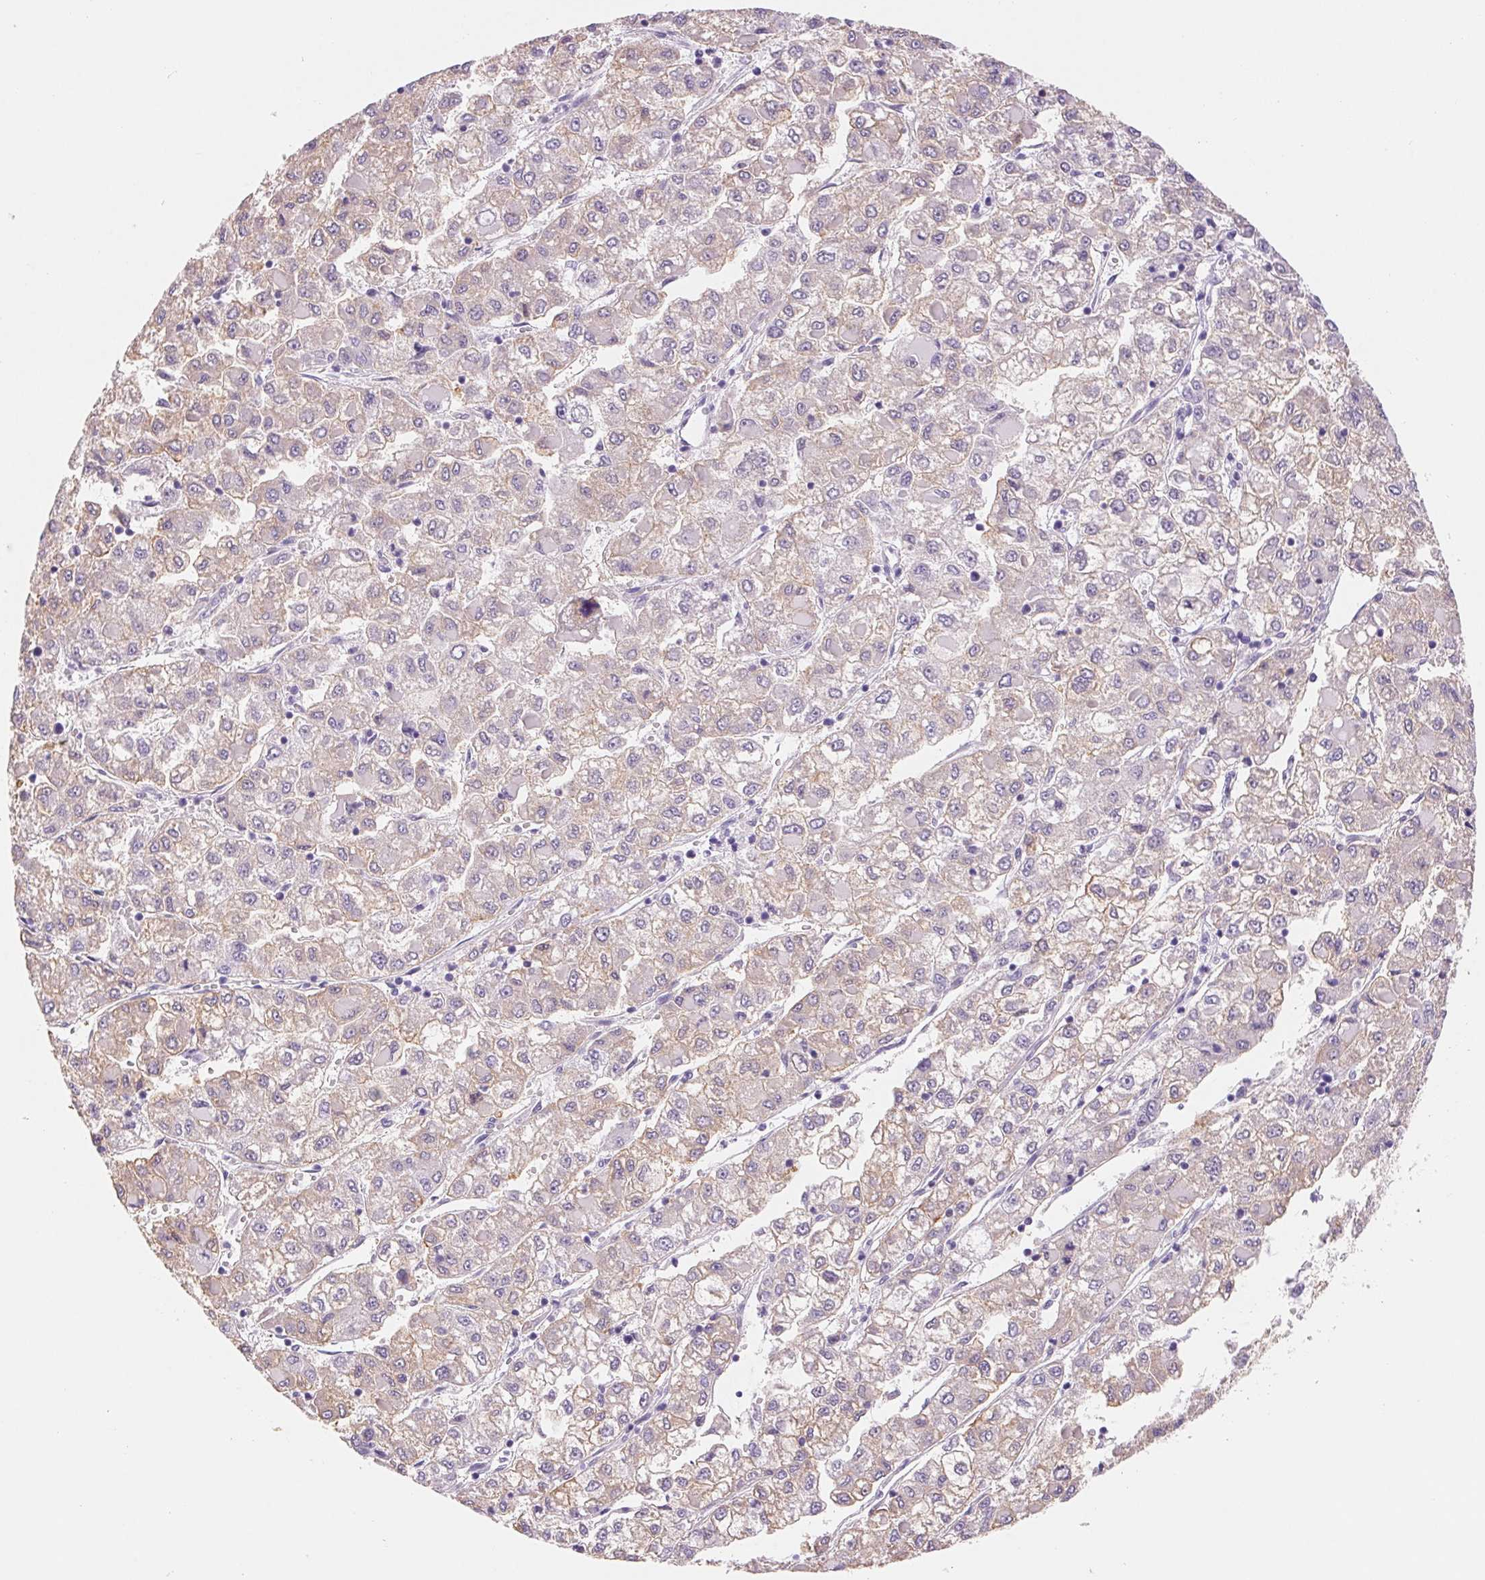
{"staining": {"intensity": "weak", "quantity": "25%-75%", "location": "cytoplasmic/membranous"}, "tissue": "liver cancer", "cell_type": "Tumor cells", "image_type": "cancer", "snomed": [{"axis": "morphology", "description": "Carcinoma, Hepatocellular, NOS"}, {"axis": "topography", "description": "Liver"}], "caption": "Immunohistochemical staining of liver cancer (hepatocellular carcinoma) demonstrates weak cytoplasmic/membranous protein expression in about 25%-75% of tumor cells.", "gene": "ASGR2", "patient": {"sex": "male", "age": 40}}